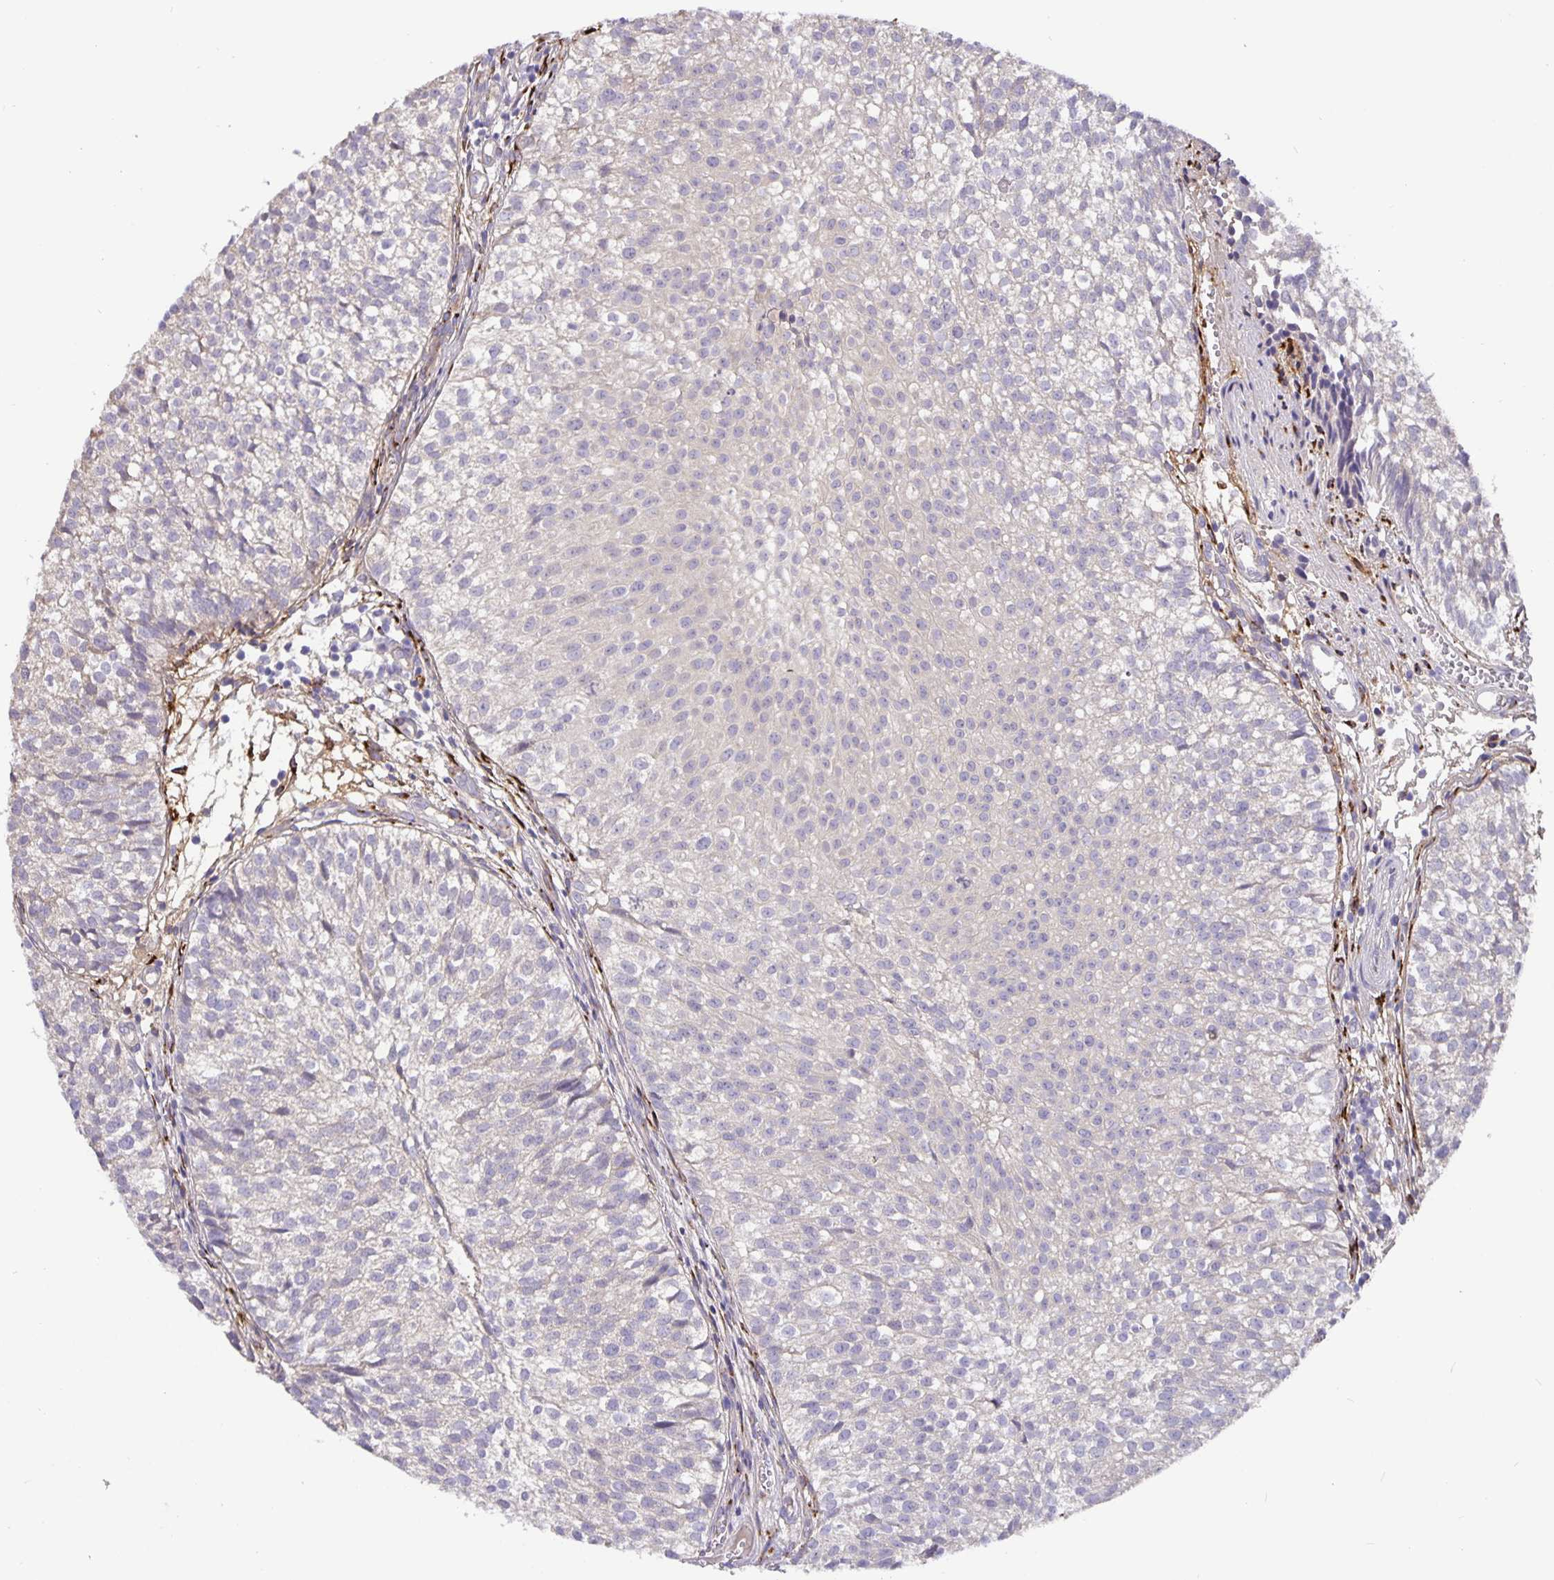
{"staining": {"intensity": "negative", "quantity": "none", "location": "none"}, "tissue": "urothelial cancer", "cell_type": "Tumor cells", "image_type": "cancer", "snomed": [{"axis": "morphology", "description": "Urothelial carcinoma, Low grade"}, {"axis": "topography", "description": "Urinary bladder"}], "caption": "This is a photomicrograph of immunohistochemistry staining of urothelial cancer, which shows no positivity in tumor cells. The staining was performed using DAB (3,3'-diaminobenzidine) to visualize the protein expression in brown, while the nuclei were stained in blue with hematoxylin (Magnification: 20x).", "gene": "EML6", "patient": {"sex": "male", "age": 70}}